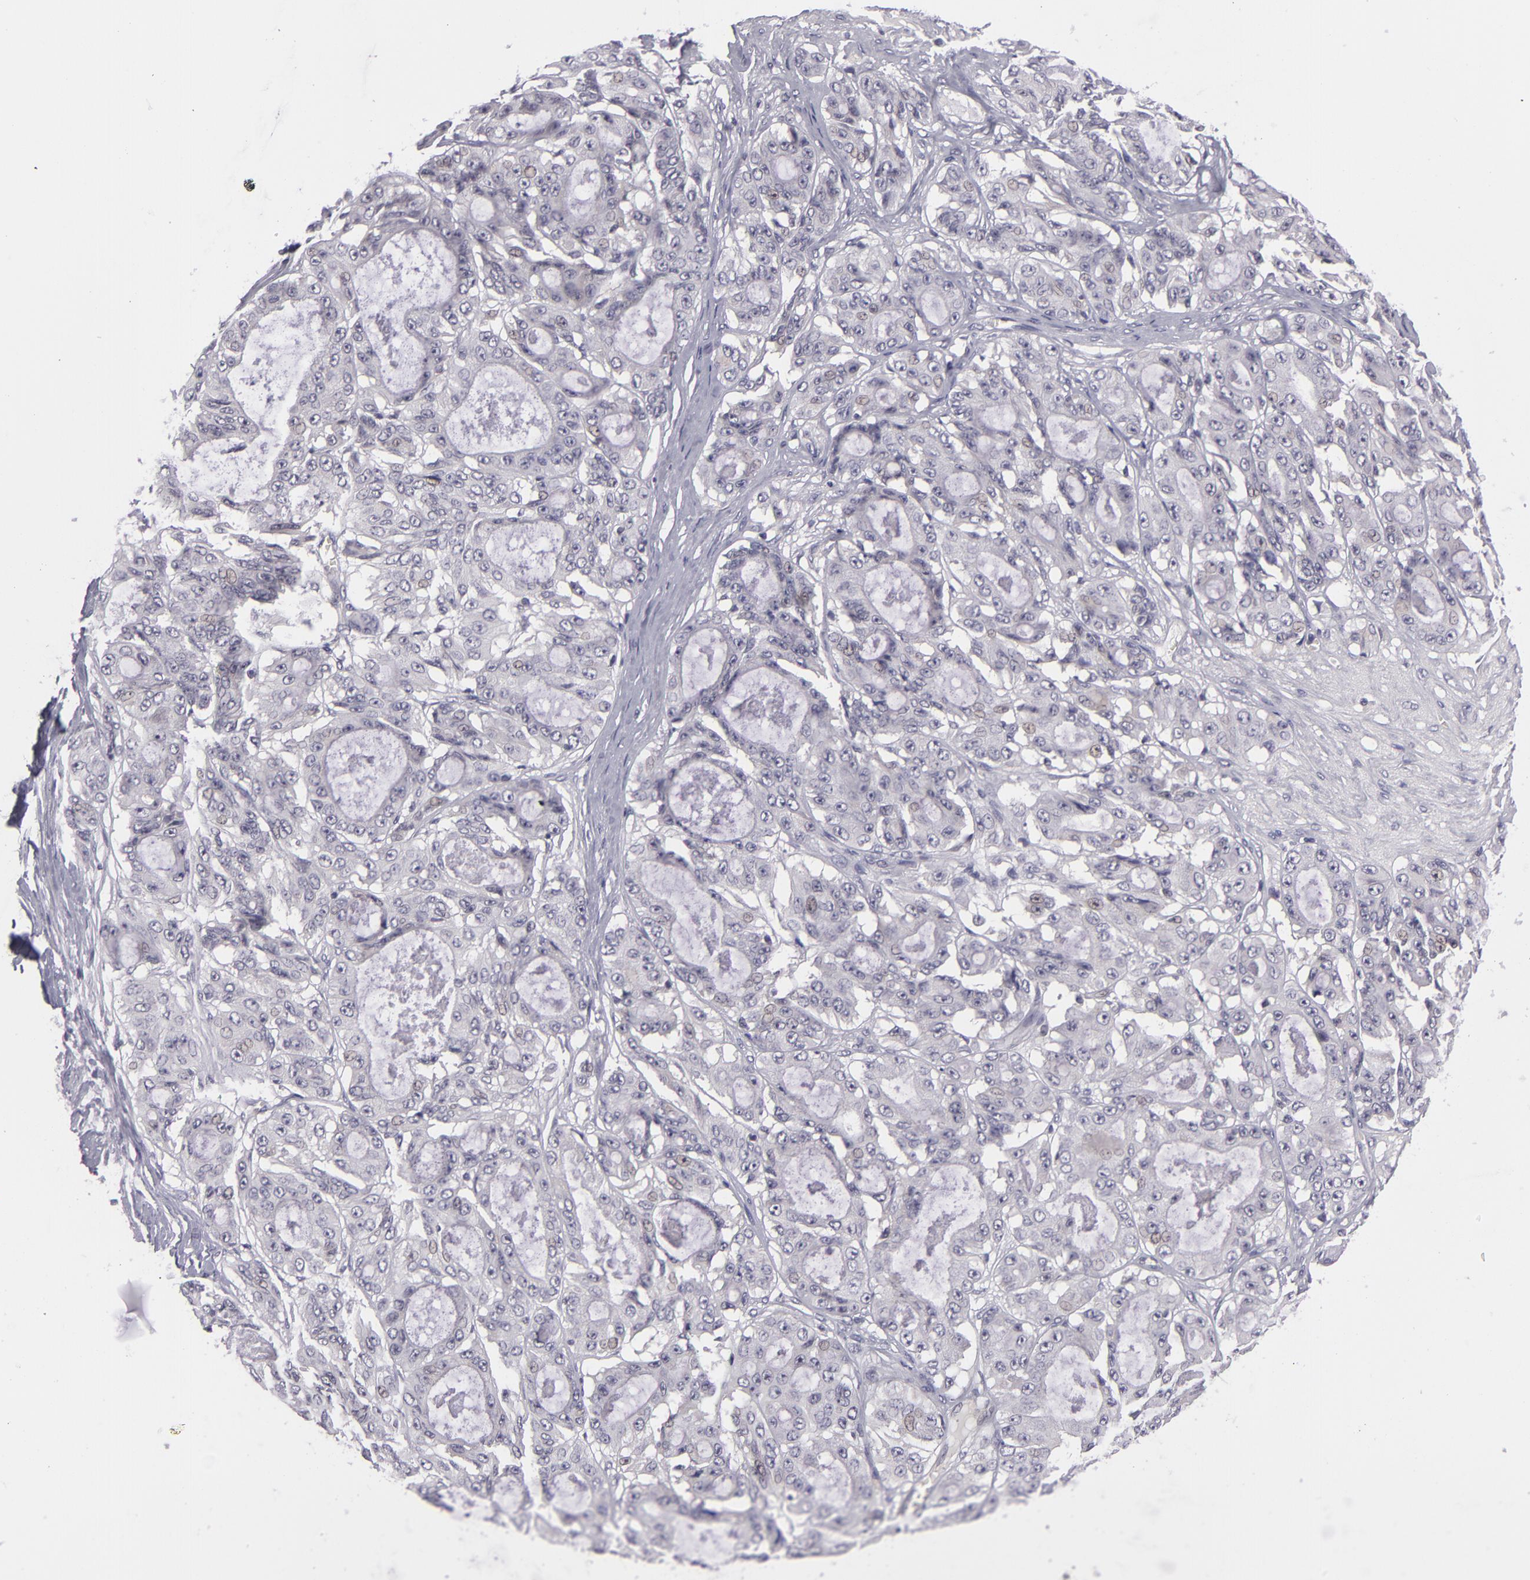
{"staining": {"intensity": "negative", "quantity": "none", "location": "none"}, "tissue": "ovarian cancer", "cell_type": "Tumor cells", "image_type": "cancer", "snomed": [{"axis": "morphology", "description": "Carcinoma, endometroid"}, {"axis": "topography", "description": "Ovary"}], "caption": "High power microscopy image of an immunohistochemistry (IHC) image of ovarian endometroid carcinoma, revealing no significant expression in tumor cells.", "gene": "BCL10", "patient": {"sex": "female", "age": 61}}